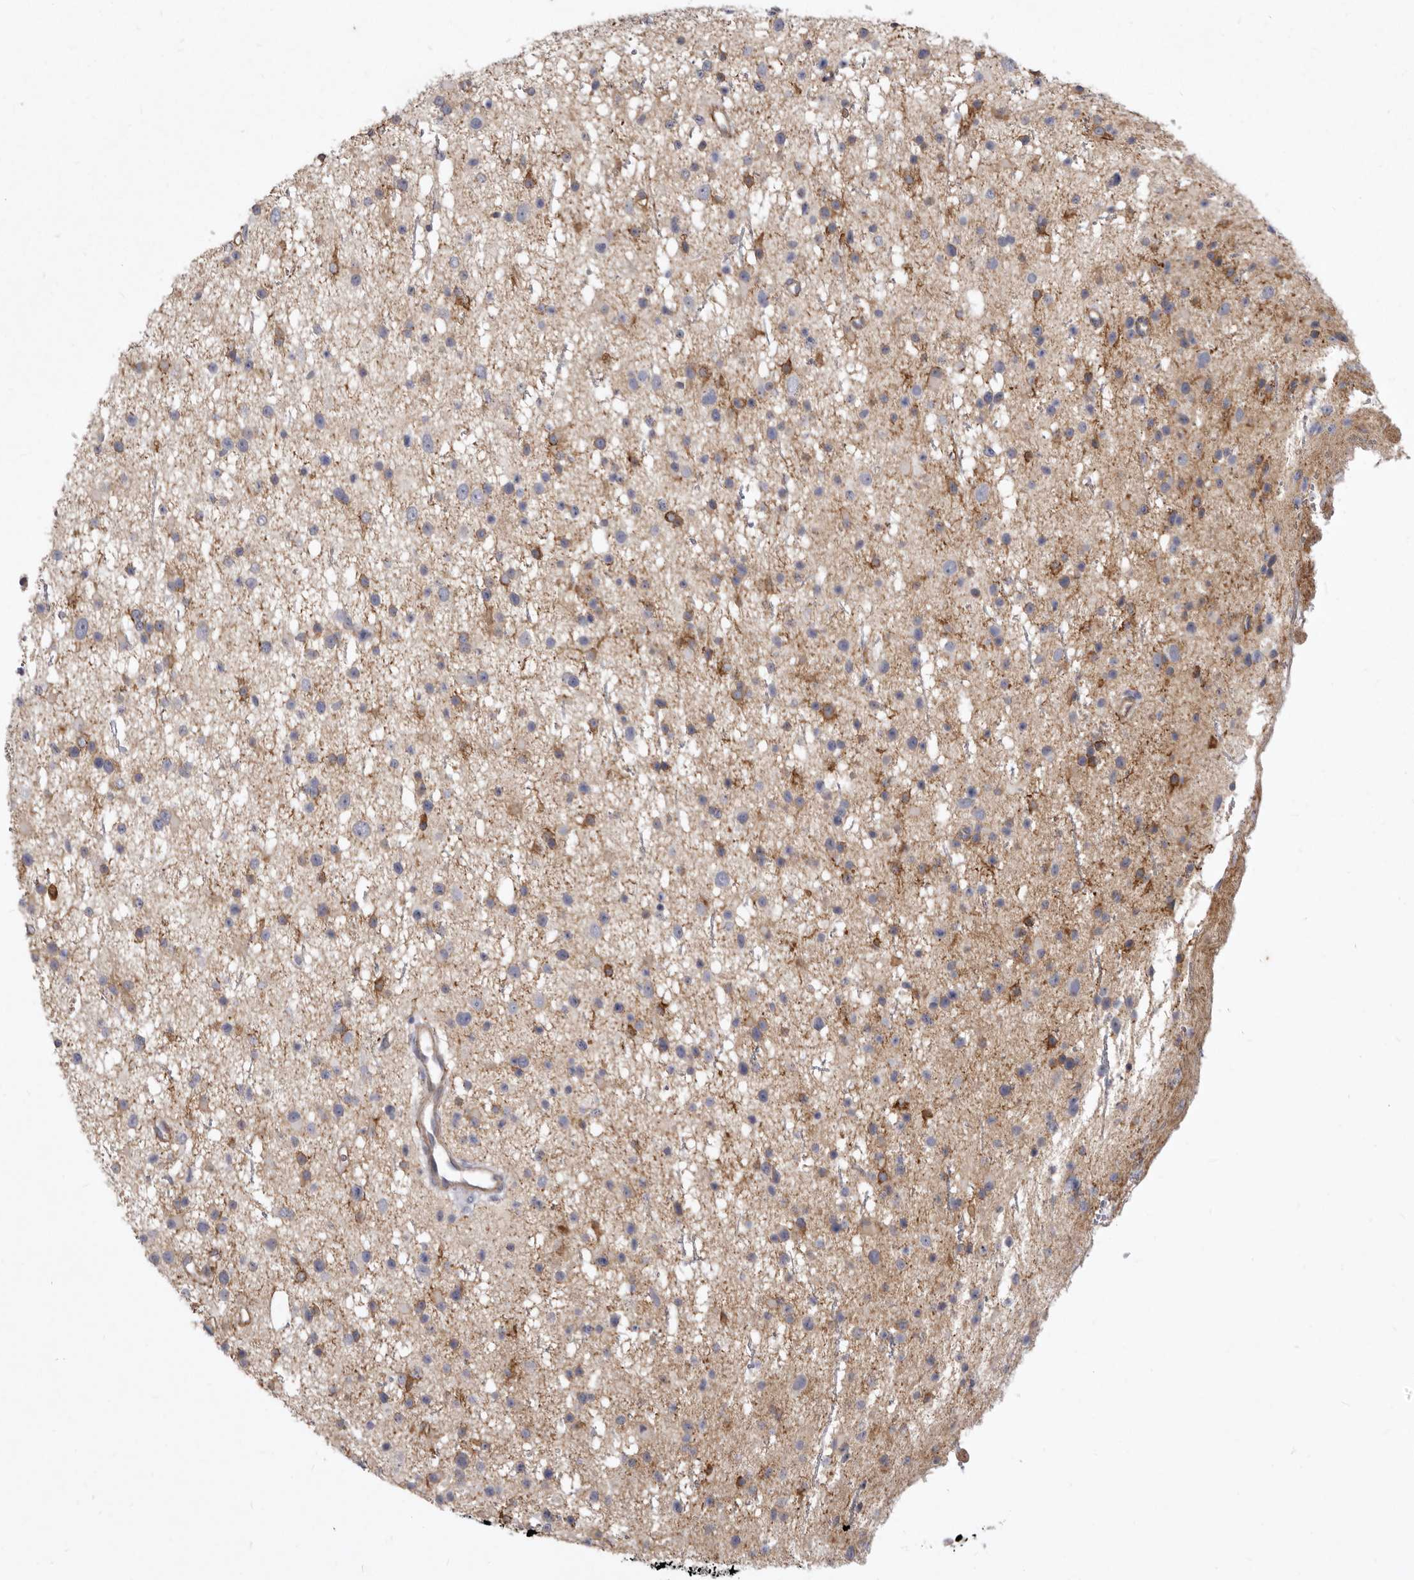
{"staining": {"intensity": "moderate", "quantity": "<25%", "location": "cytoplasmic/membranous"}, "tissue": "glioma", "cell_type": "Tumor cells", "image_type": "cancer", "snomed": [{"axis": "morphology", "description": "Glioma, malignant, Low grade"}, {"axis": "topography", "description": "Cerebral cortex"}], "caption": "IHC of malignant low-grade glioma reveals low levels of moderate cytoplasmic/membranous expression in about <25% of tumor cells.", "gene": "P2RX6", "patient": {"sex": "female", "age": 39}}